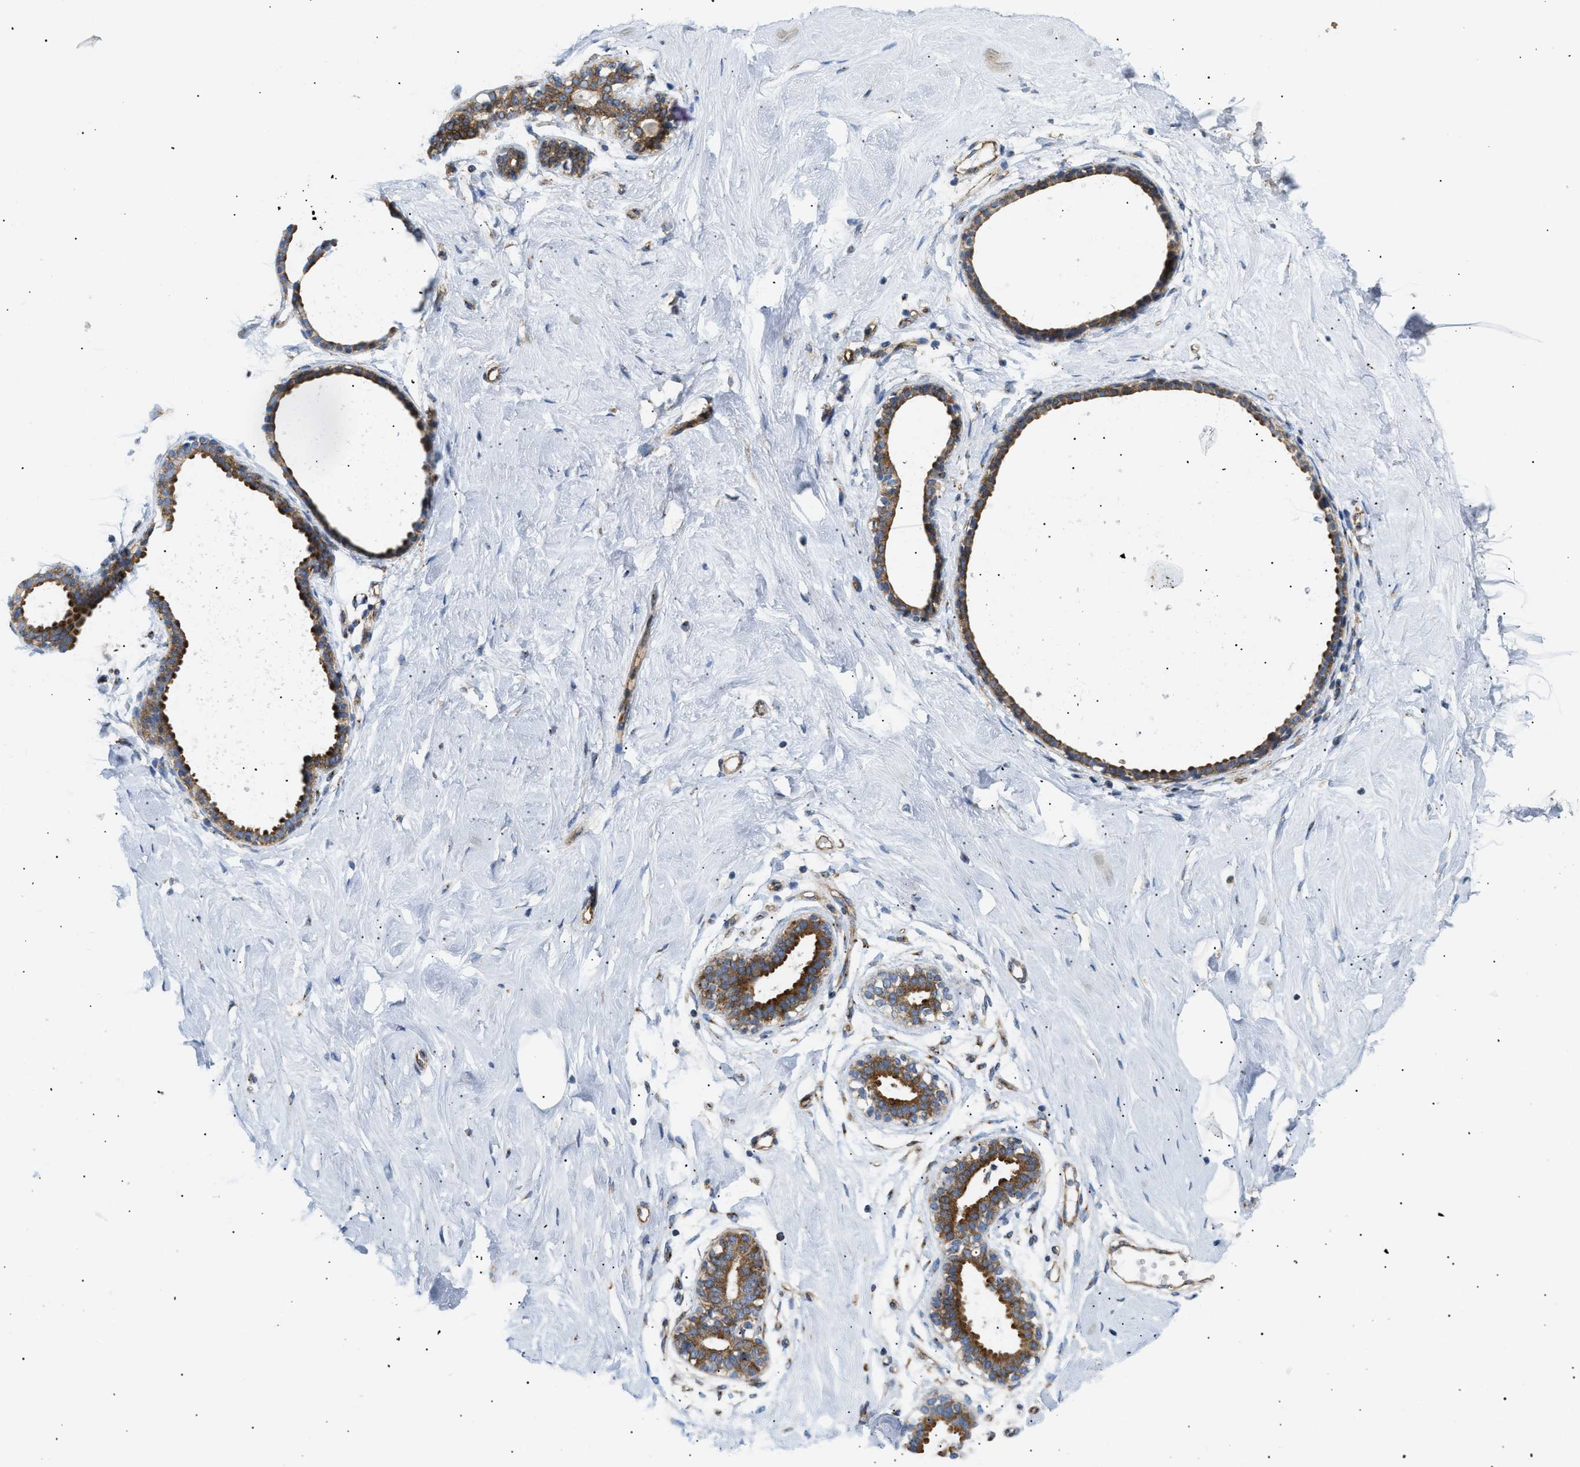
{"staining": {"intensity": "negative", "quantity": "none", "location": "none"}, "tissue": "breast", "cell_type": "Adipocytes", "image_type": "normal", "snomed": [{"axis": "morphology", "description": "Normal tissue, NOS"}, {"axis": "topography", "description": "Breast"}], "caption": "DAB immunohistochemical staining of normal human breast demonstrates no significant positivity in adipocytes.", "gene": "DCTN4", "patient": {"sex": "female", "age": 23}}